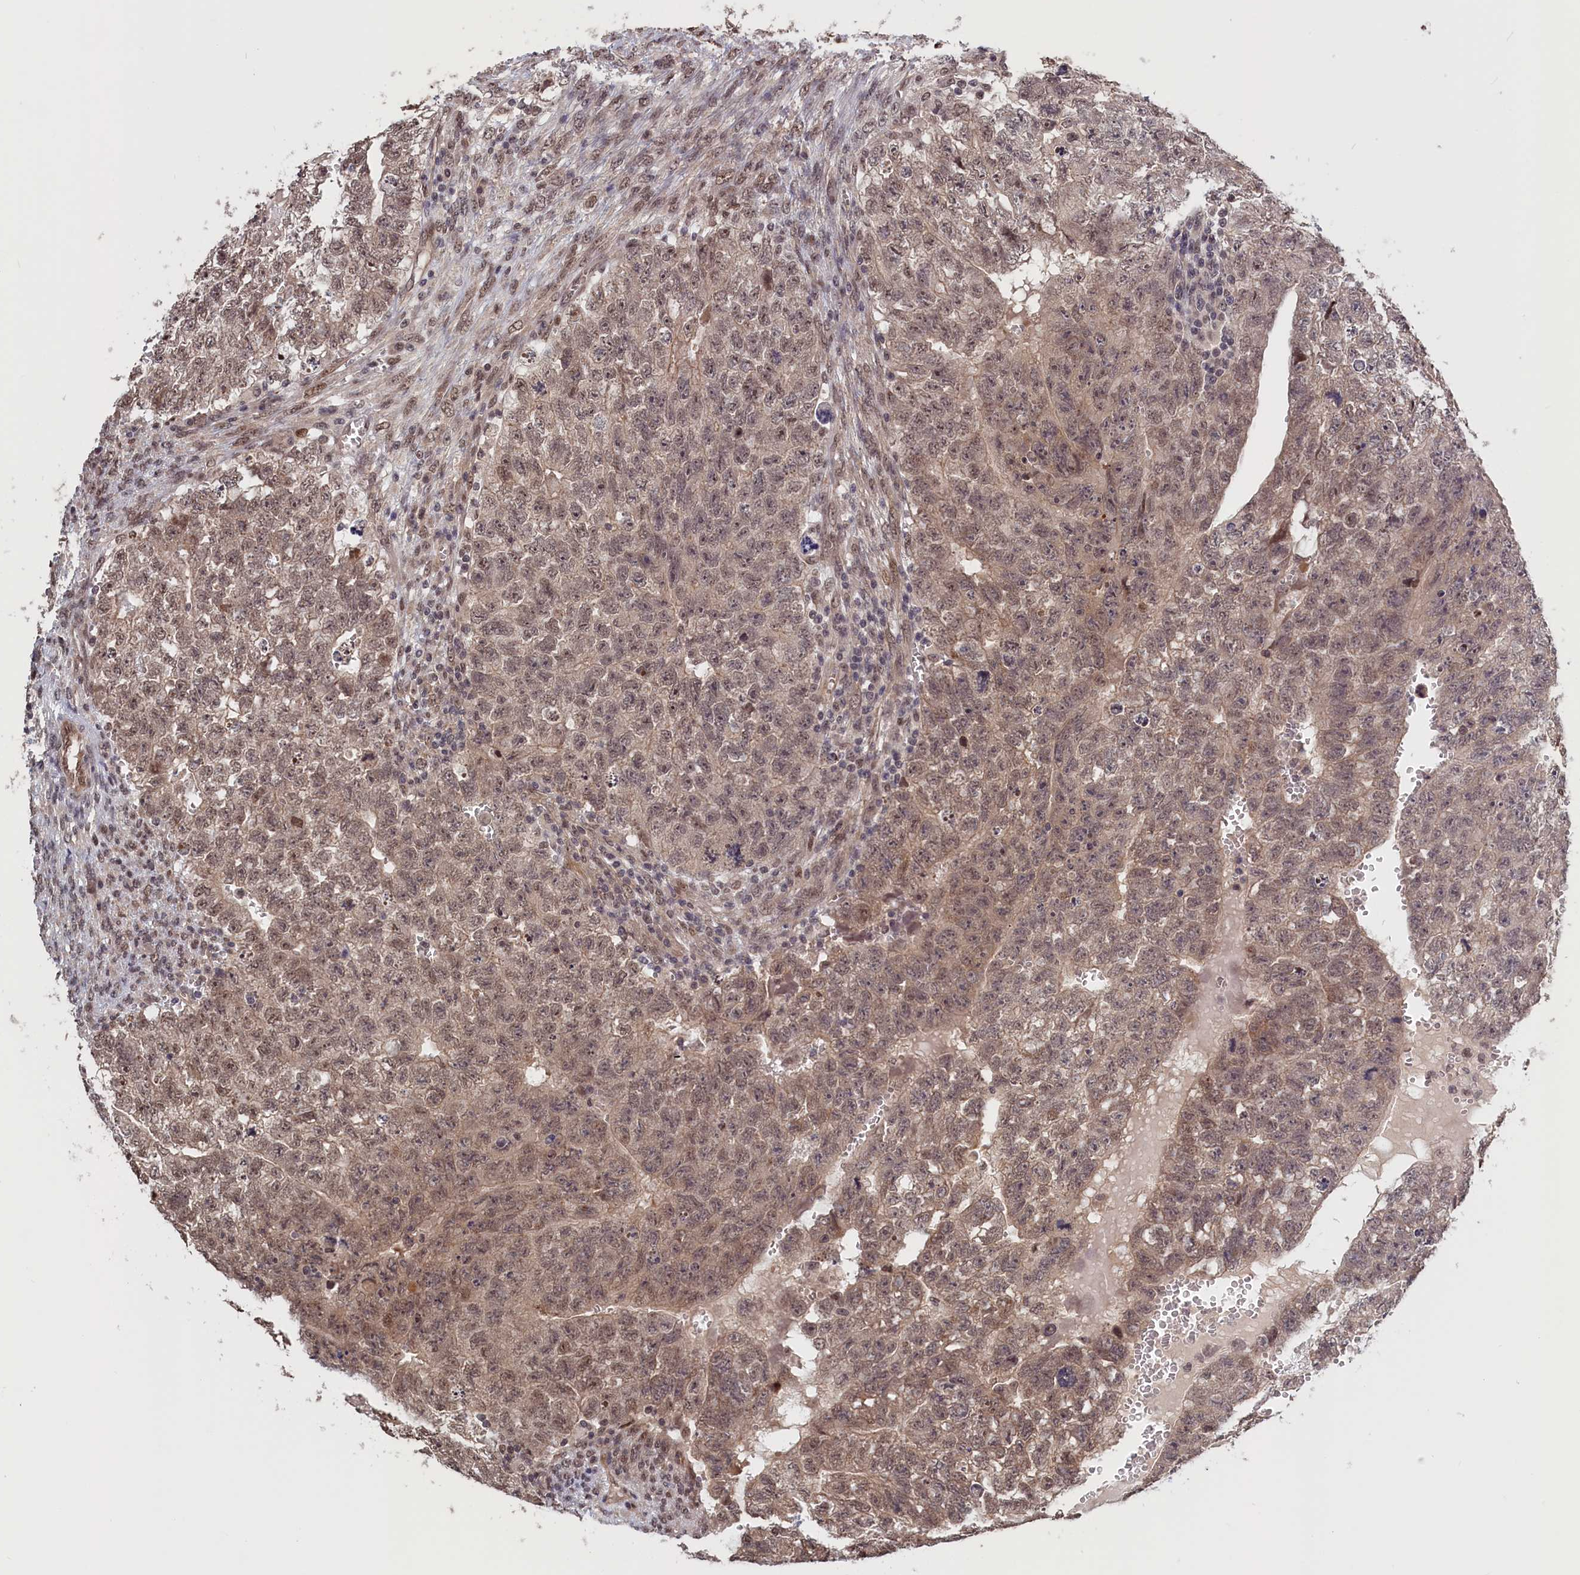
{"staining": {"intensity": "weak", "quantity": ">75%", "location": "cytoplasmic/membranous,nuclear"}, "tissue": "testis cancer", "cell_type": "Tumor cells", "image_type": "cancer", "snomed": [{"axis": "morphology", "description": "Seminoma, NOS"}, {"axis": "morphology", "description": "Carcinoma, Embryonal, NOS"}, {"axis": "topography", "description": "Testis"}], "caption": "High-magnification brightfield microscopy of testis seminoma stained with DAB (brown) and counterstained with hematoxylin (blue). tumor cells exhibit weak cytoplasmic/membranous and nuclear positivity is appreciated in approximately>75% of cells. (Stains: DAB (3,3'-diaminobenzidine) in brown, nuclei in blue, Microscopy: brightfield microscopy at high magnification).", "gene": "PLP2", "patient": {"sex": "male", "age": 38}}